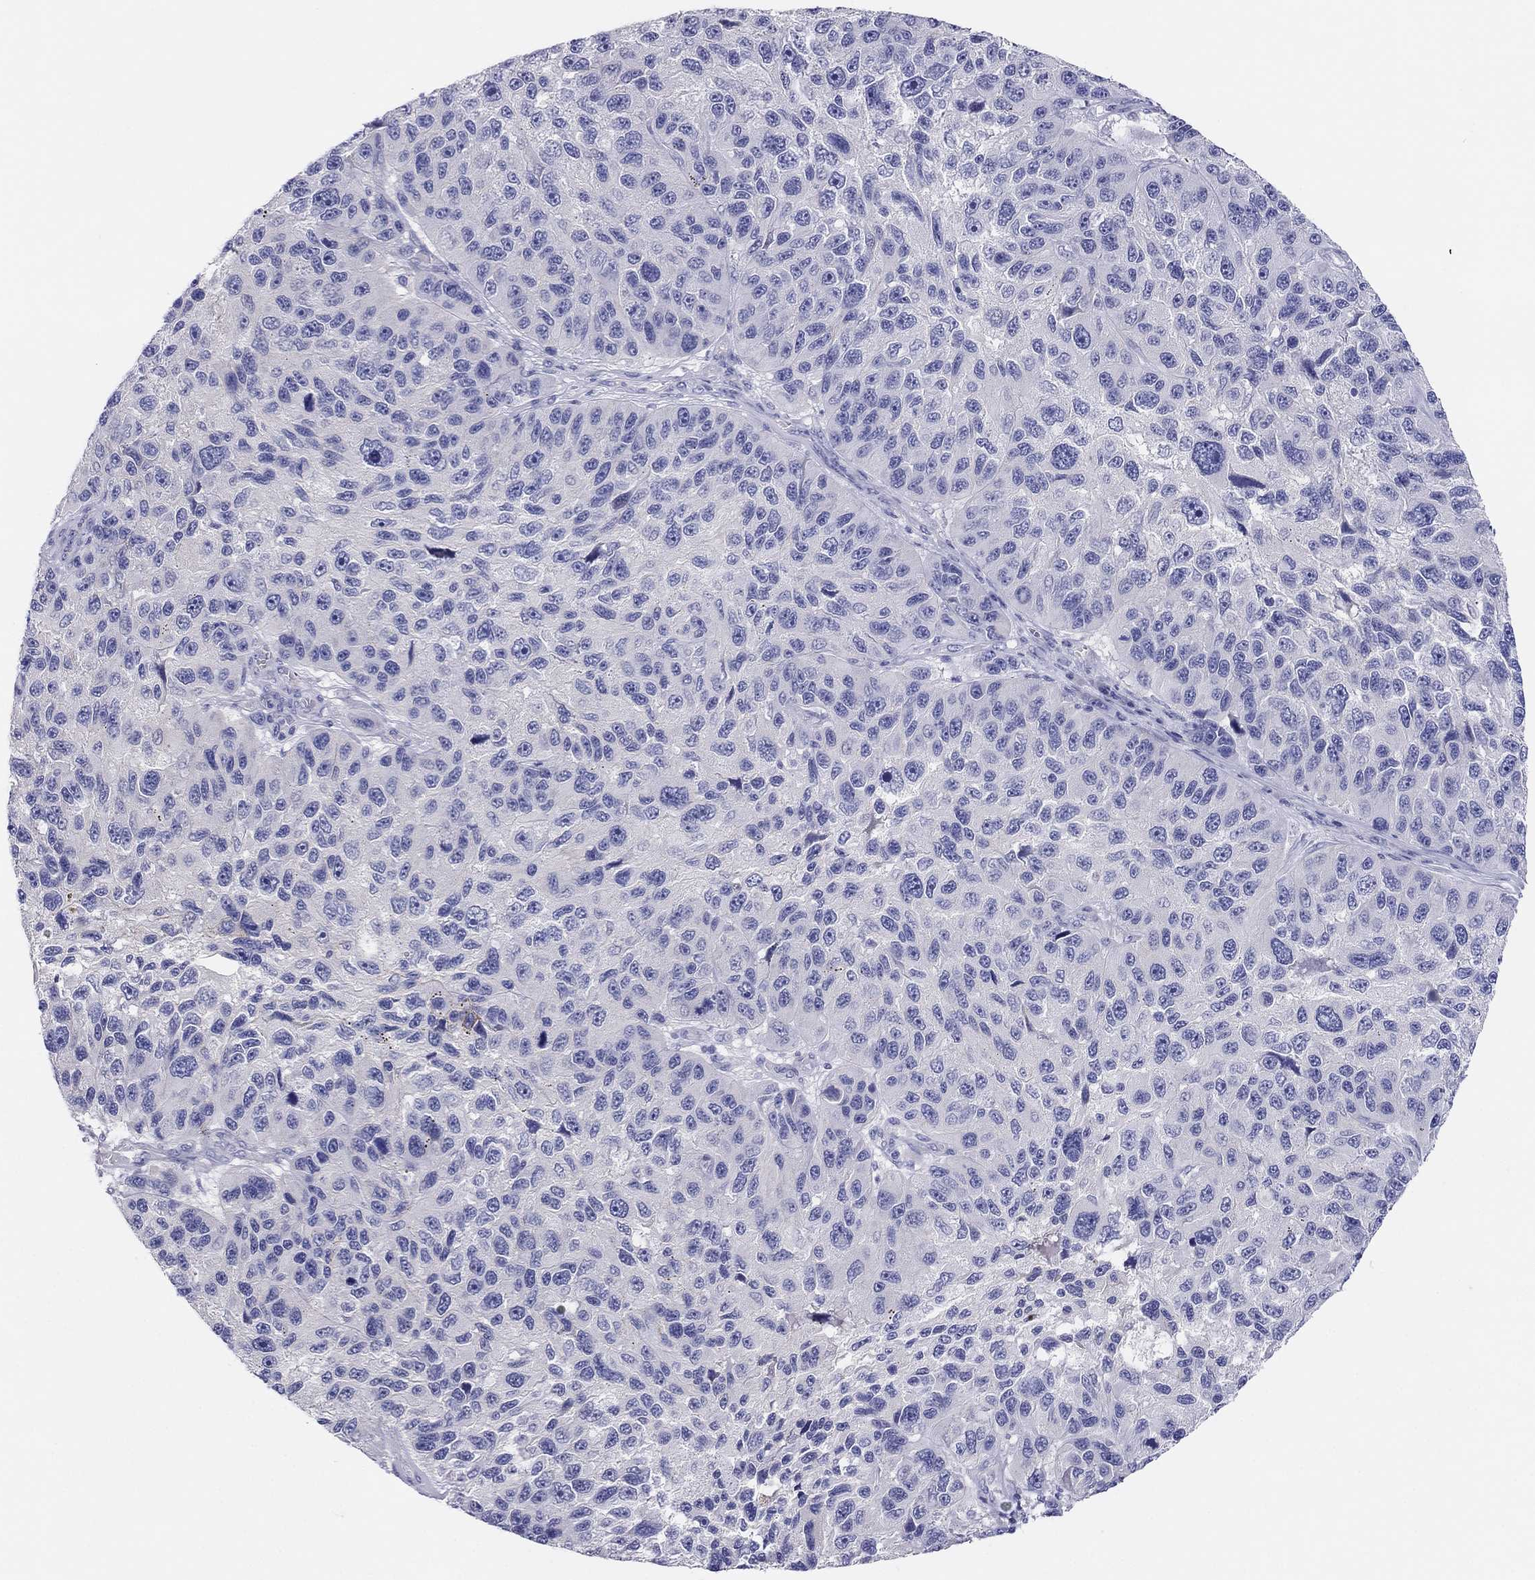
{"staining": {"intensity": "negative", "quantity": "none", "location": "none"}, "tissue": "melanoma", "cell_type": "Tumor cells", "image_type": "cancer", "snomed": [{"axis": "morphology", "description": "Malignant melanoma, NOS"}, {"axis": "topography", "description": "Skin"}], "caption": "IHC micrograph of neoplastic tissue: malignant melanoma stained with DAB (3,3'-diaminobenzidine) exhibits no significant protein positivity in tumor cells.", "gene": "MGAT4C", "patient": {"sex": "male", "age": 53}}